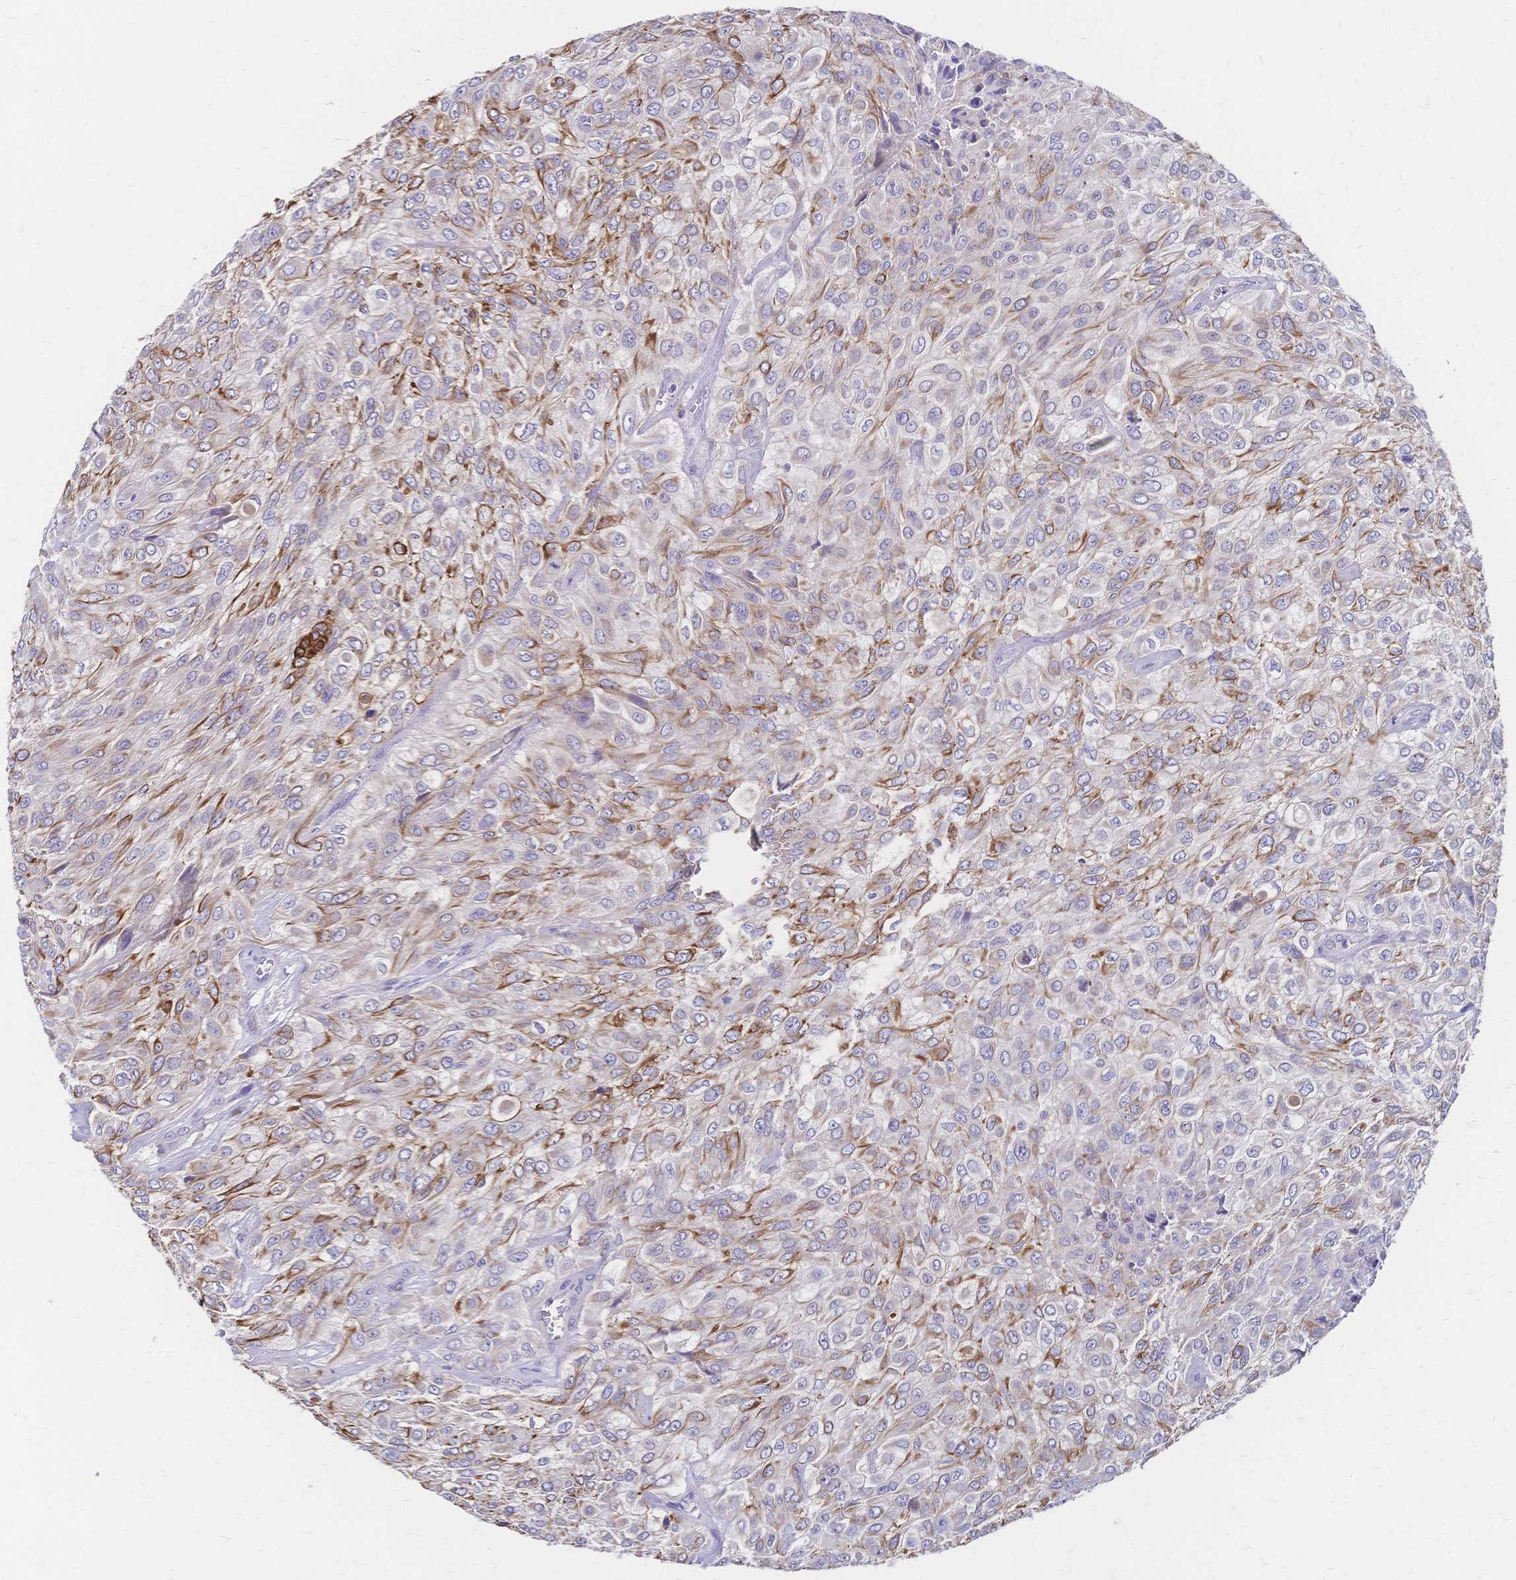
{"staining": {"intensity": "moderate", "quantity": "25%-75%", "location": "cytoplasmic/membranous"}, "tissue": "urothelial cancer", "cell_type": "Tumor cells", "image_type": "cancer", "snomed": [{"axis": "morphology", "description": "Urothelial carcinoma, High grade"}, {"axis": "topography", "description": "Urinary bladder"}], "caption": "A histopathology image of urothelial cancer stained for a protein exhibits moderate cytoplasmic/membranous brown staining in tumor cells.", "gene": "DTNB", "patient": {"sex": "male", "age": 57}}